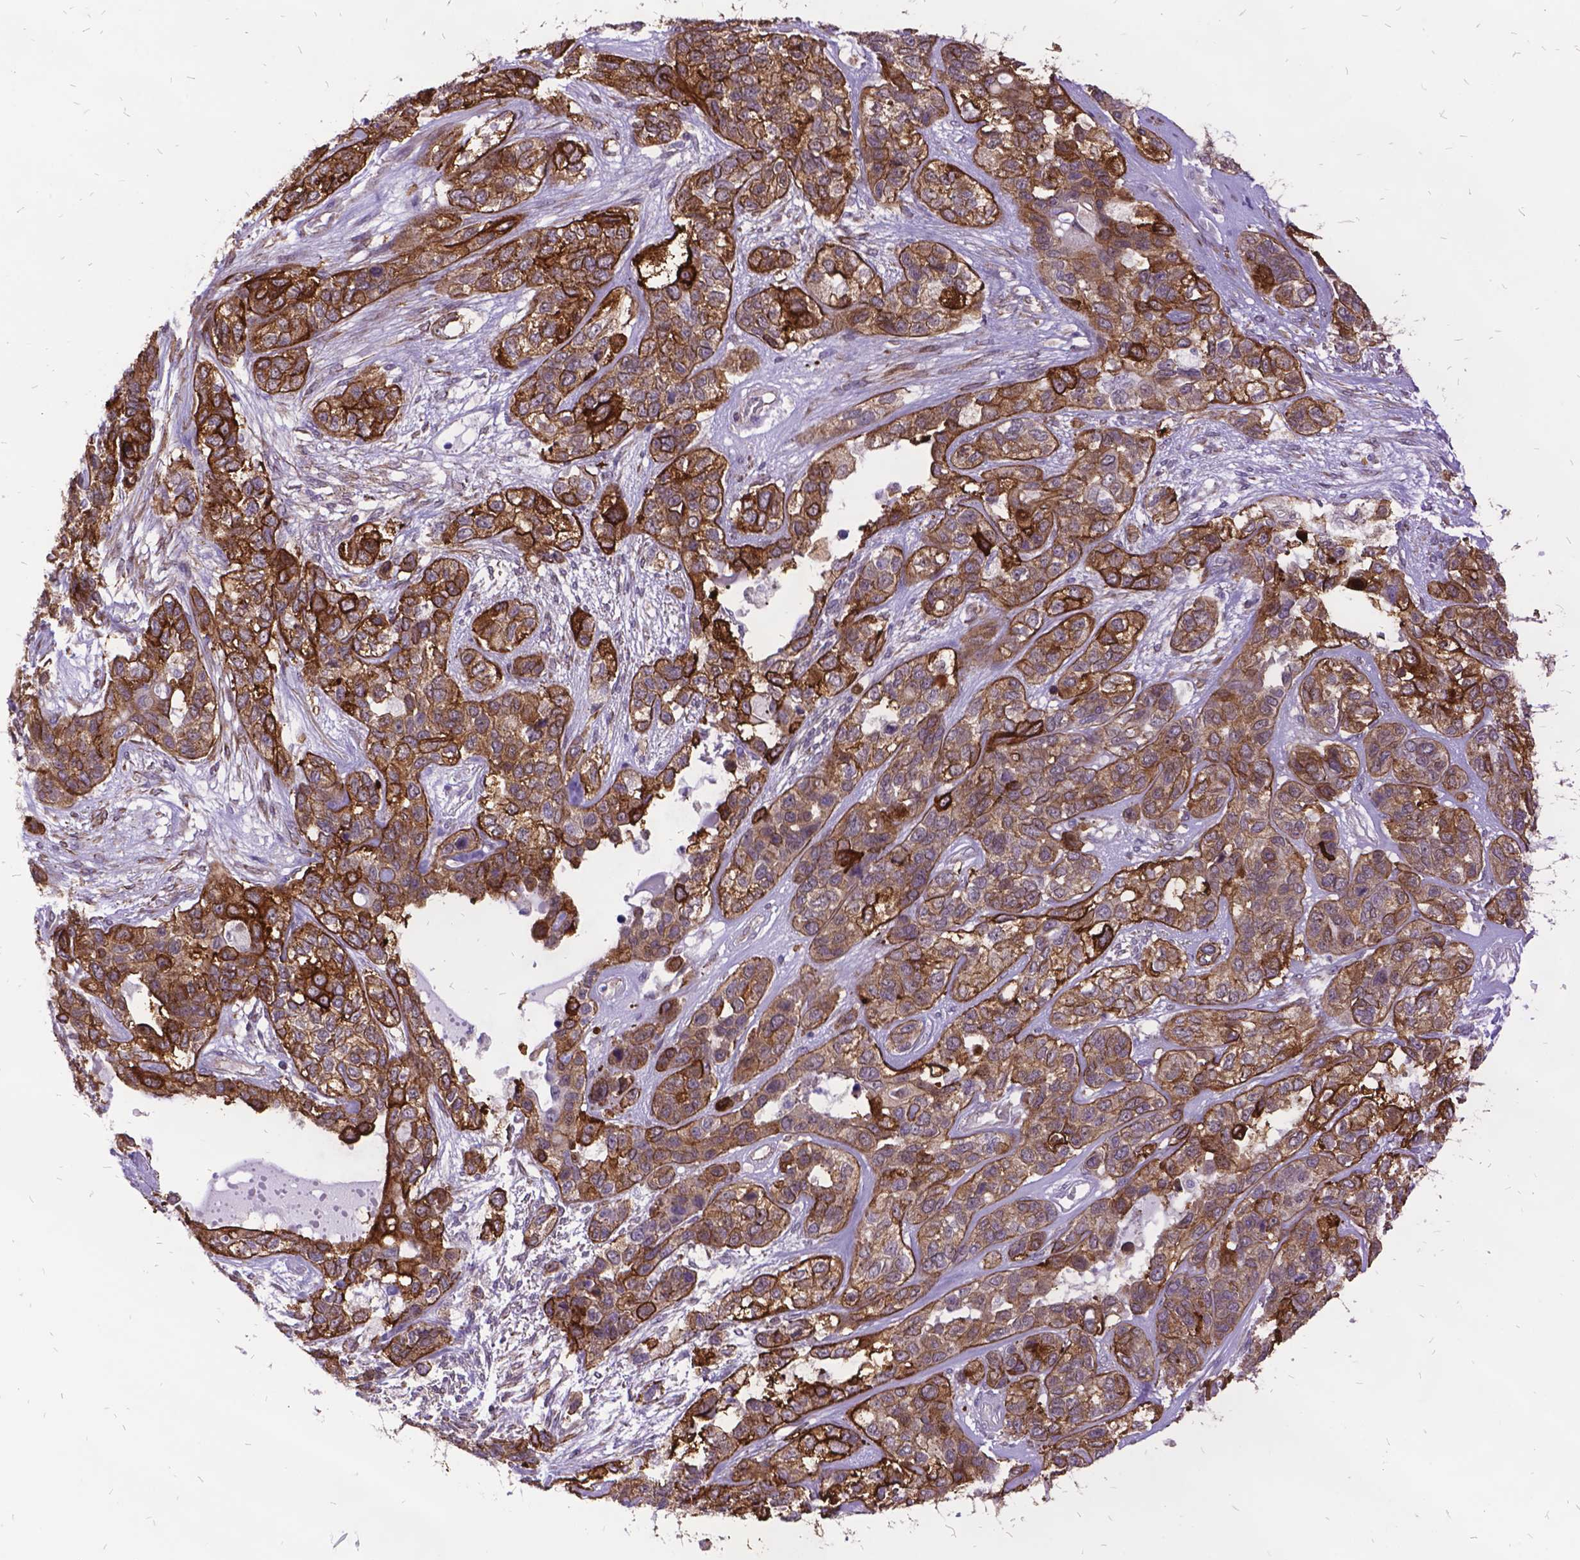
{"staining": {"intensity": "moderate", "quantity": ">75%", "location": "cytoplasmic/membranous"}, "tissue": "lung cancer", "cell_type": "Tumor cells", "image_type": "cancer", "snomed": [{"axis": "morphology", "description": "Squamous cell carcinoma, NOS"}, {"axis": "topography", "description": "Lung"}], "caption": "Lung squamous cell carcinoma stained for a protein exhibits moderate cytoplasmic/membranous positivity in tumor cells. (DAB IHC, brown staining for protein, blue staining for nuclei).", "gene": "GRB7", "patient": {"sex": "female", "age": 70}}